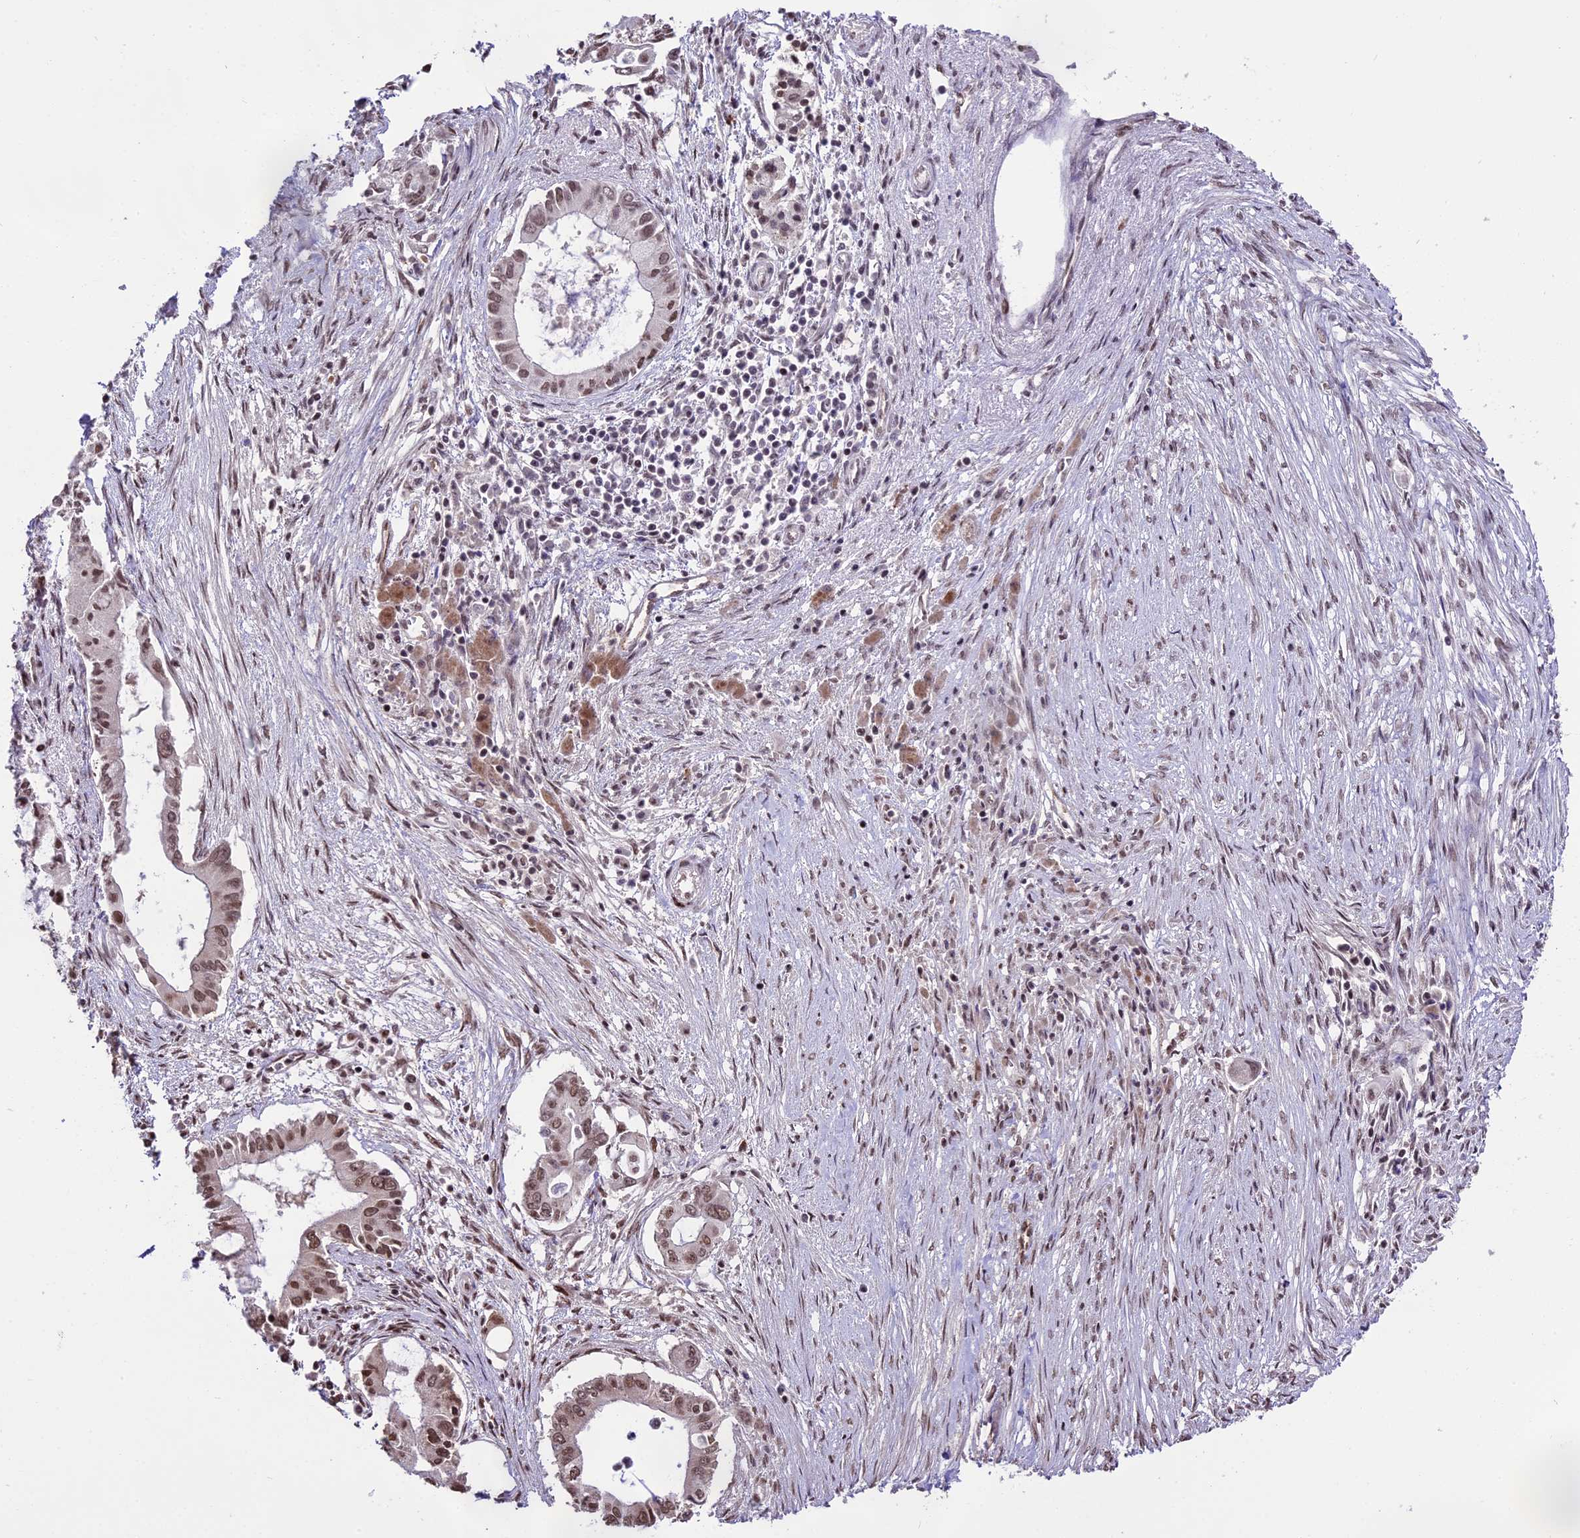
{"staining": {"intensity": "moderate", "quantity": ">75%", "location": "nuclear"}, "tissue": "pancreatic cancer", "cell_type": "Tumor cells", "image_type": "cancer", "snomed": [{"axis": "morphology", "description": "Adenocarcinoma, NOS"}, {"axis": "topography", "description": "Pancreas"}], "caption": "A micrograph of pancreatic cancer stained for a protein exhibits moderate nuclear brown staining in tumor cells. (Stains: DAB (3,3'-diaminobenzidine) in brown, nuclei in blue, Microscopy: brightfield microscopy at high magnification).", "gene": "POLR3E", "patient": {"sex": "male", "age": 68}}